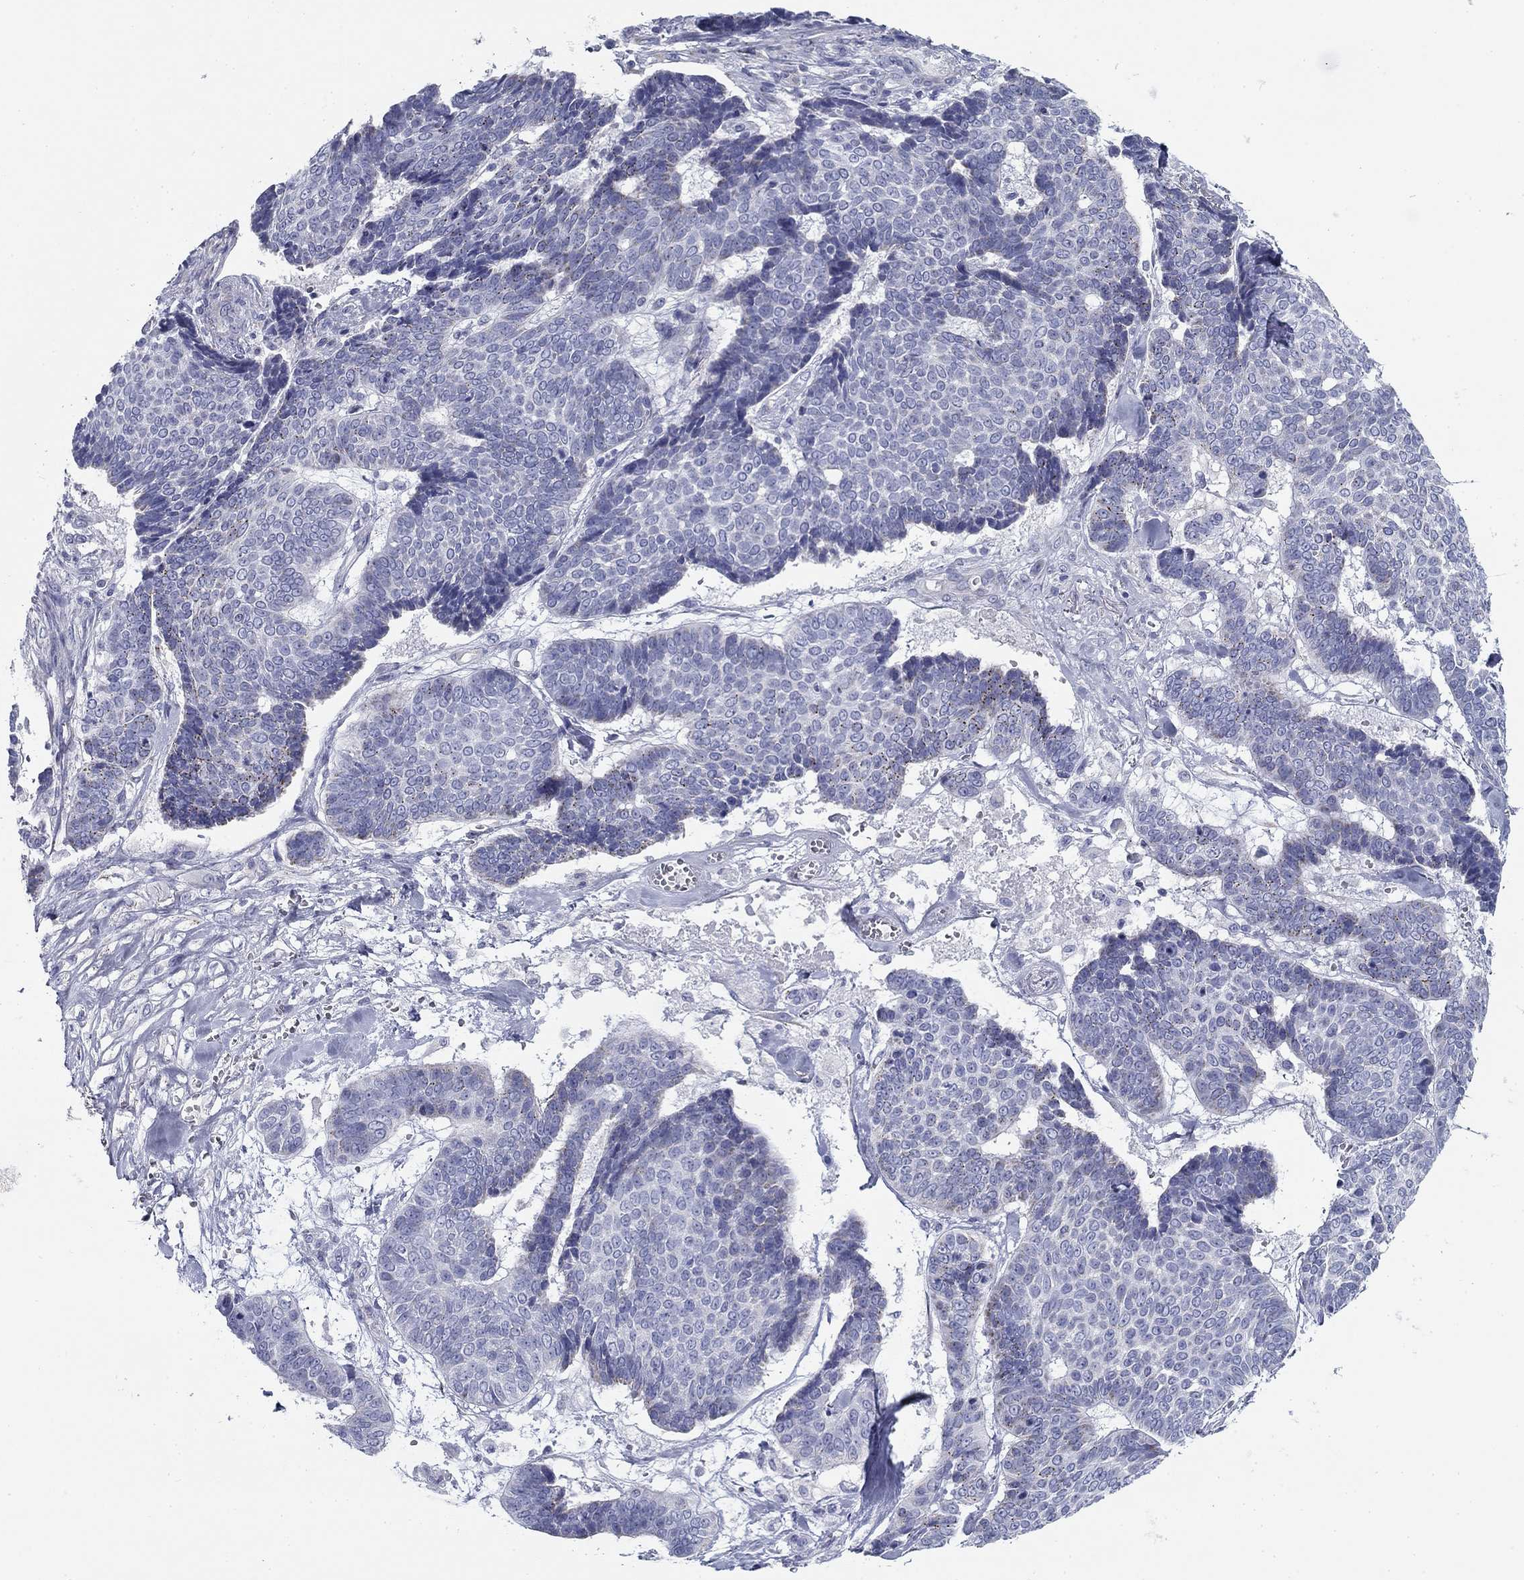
{"staining": {"intensity": "negative", "quantity": "none", "location": "none"}, "tissue": "skin cancer", "cell_type": "Tumor cells", "image_type": "cancer", "snomed": [{"axis": "morphology", "description": "Basal cell carcinoma"}, {"axis": "topography", "description": "Skin"}], "caption": "Immunohistochemistry (IHC) of basal cell carcinoma (skin) demonstrates no staining in tumor cells.", "gene": "ZP2", "patient": {"sex": "male", "age": 86}}